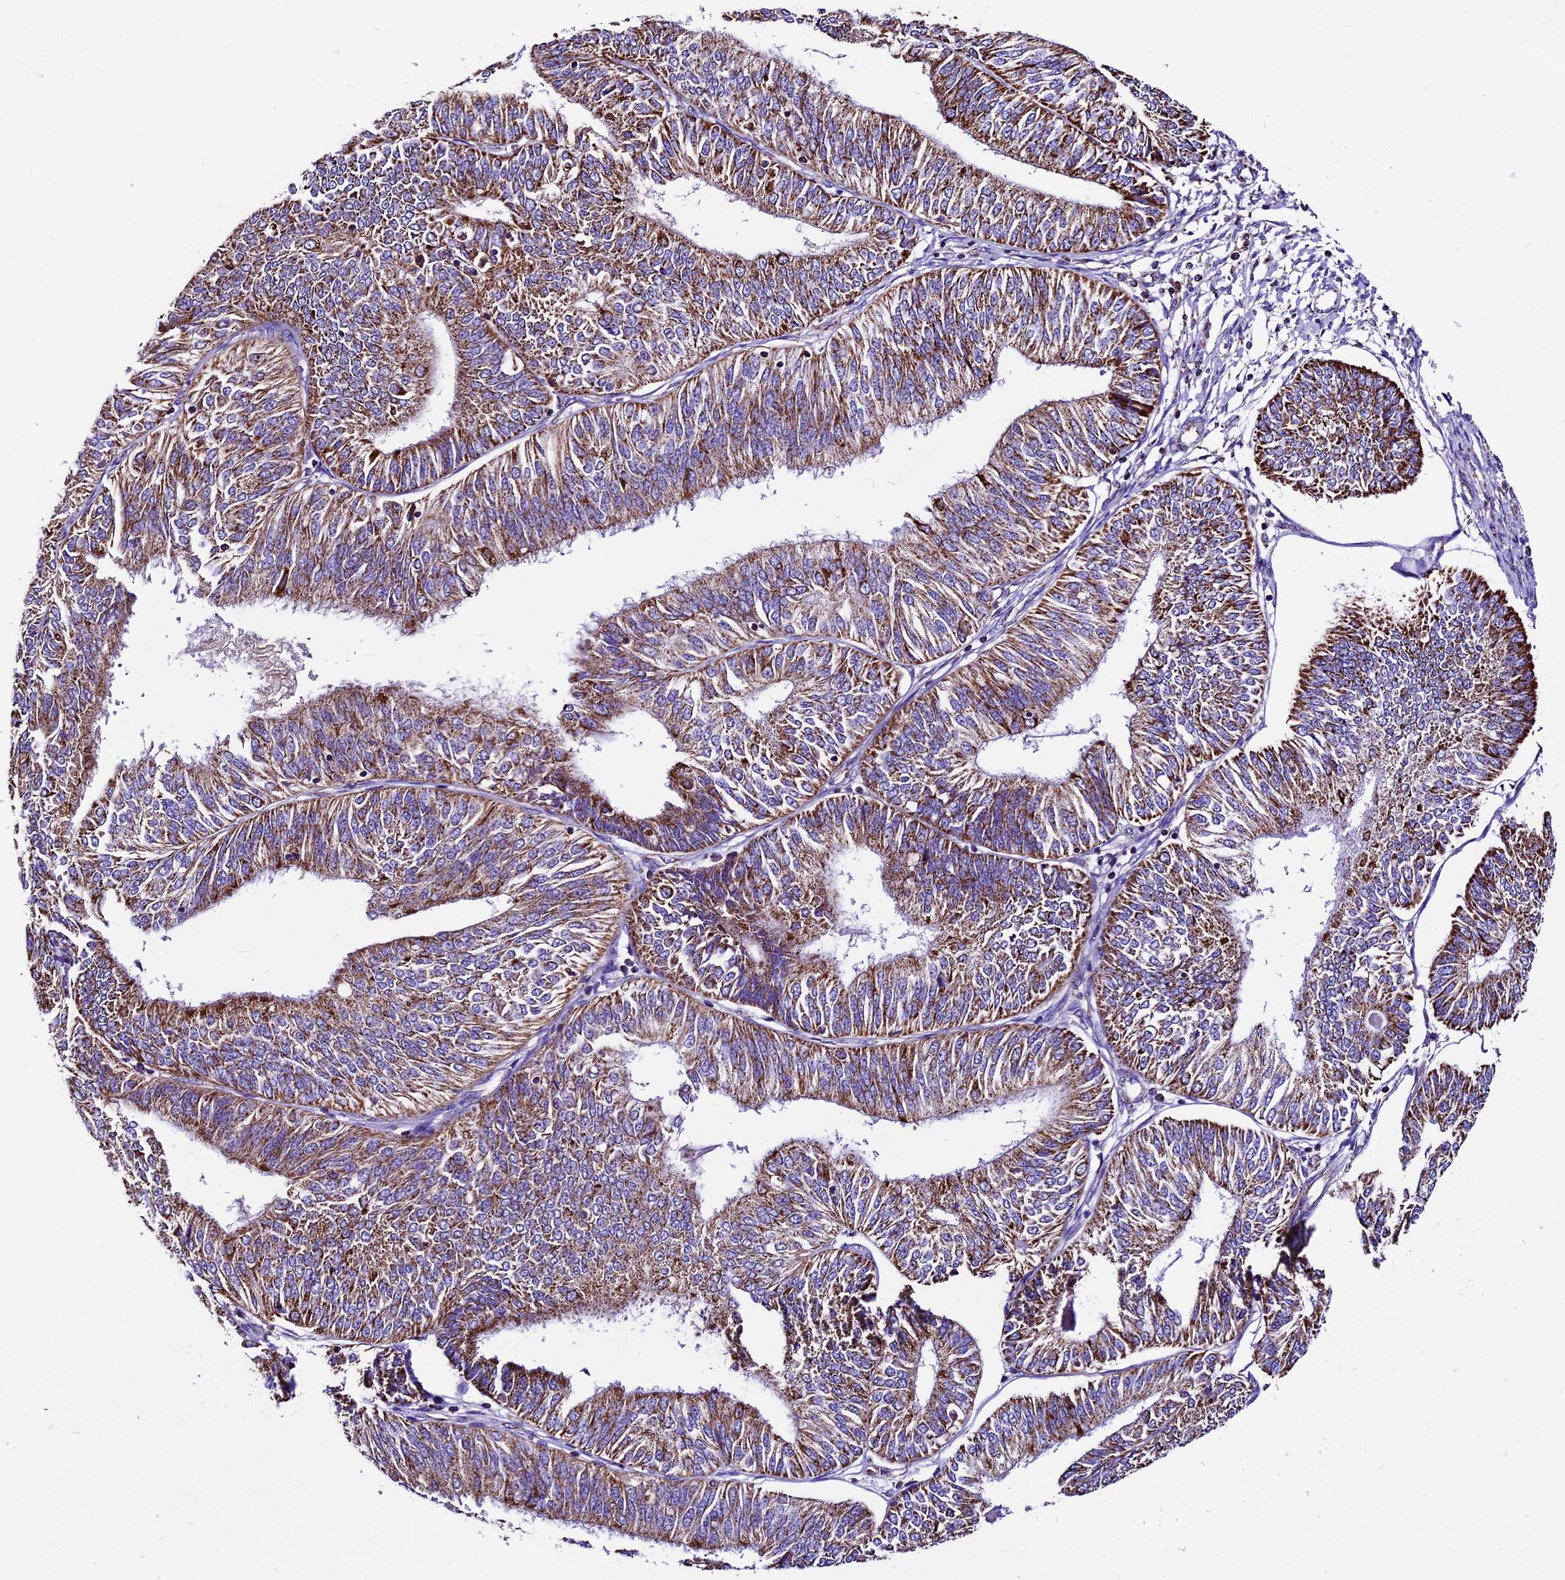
{"staining": {"intensity": "strong", "quantity": ">75%", "location": "cytoplasmic/membranous"}, "tissue": "endometrial cancer", "cell_type": "Tumor cells", "image_type": "cancer", "snomed": [{"axis": "morphology", "description": "Adenocarcinoma, NOS"}, {"axis": "topography", "description": "Endometrium"}], "caption": "An IHC micrograph of tumor tissue is shown. Protein staining in brown labels strong cytoplasmic/membranous positivity in adenocarcinoma (endometrial) within tumor cells.", "gene": "DCAF5", "patient": {"sex": "female", "age": 58}}